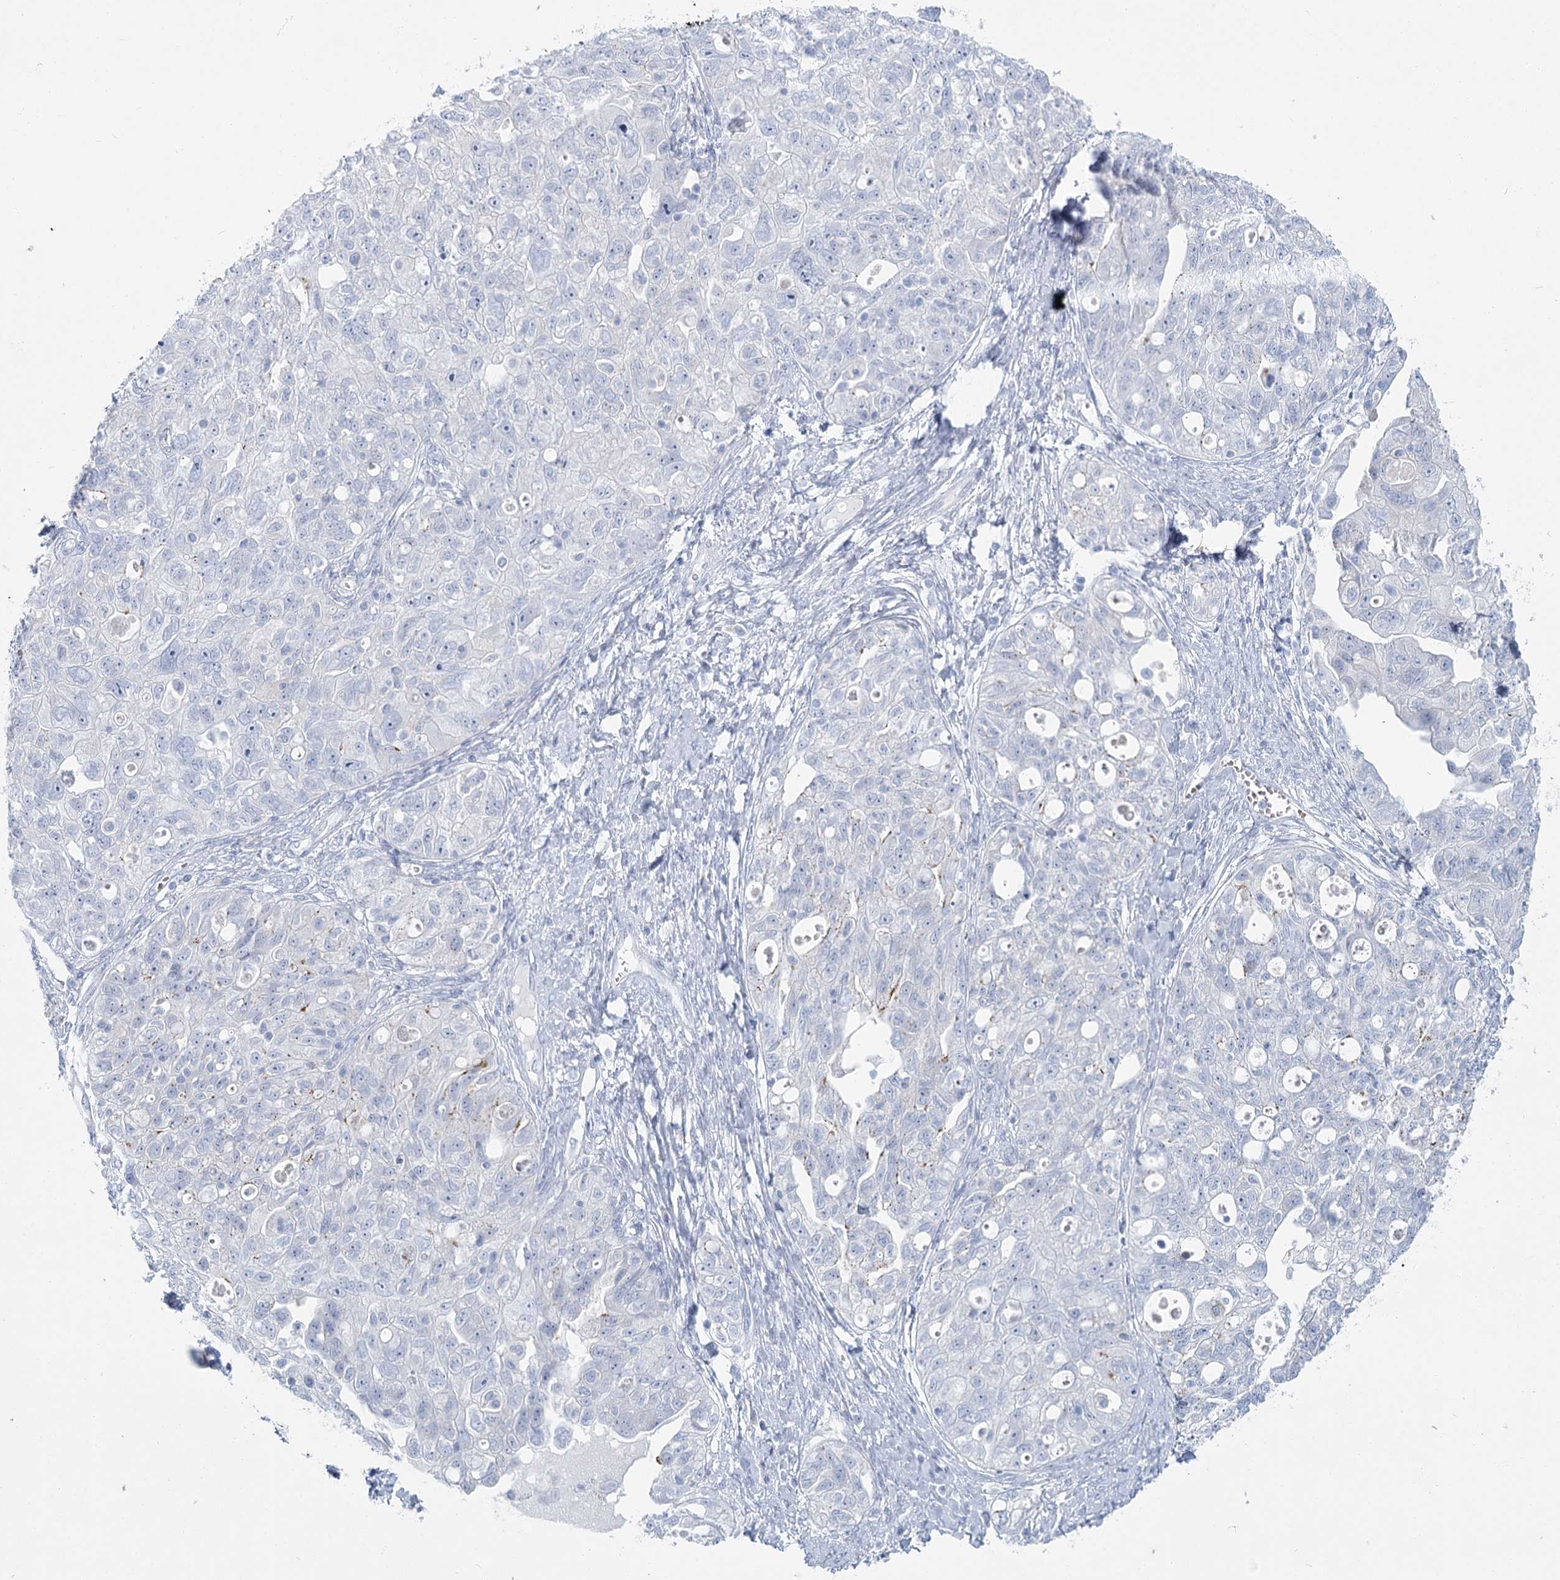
{"staining": {"intensity": "negative", "quantity": "none", "location": "none"}, "tissue": "ovarian cancer", "cell_type": "Tumor cells", "image_type": "cancer", "snomed": [{"axis": "morphology", "description": "Carcinoma, NOS"}, {"axis": "morphology", "description": "Cystadenocarcinoma, serous, NOS"}, {"axis": "topography", "description": "Ovary"}], "caption": "Protein analysis of ovarian cancer (serous cystadenocarcinoma) reveals no significant expression in tumor cells.", "gene": "IFIT5", "patient": {"sex": "female", "age": 69}}